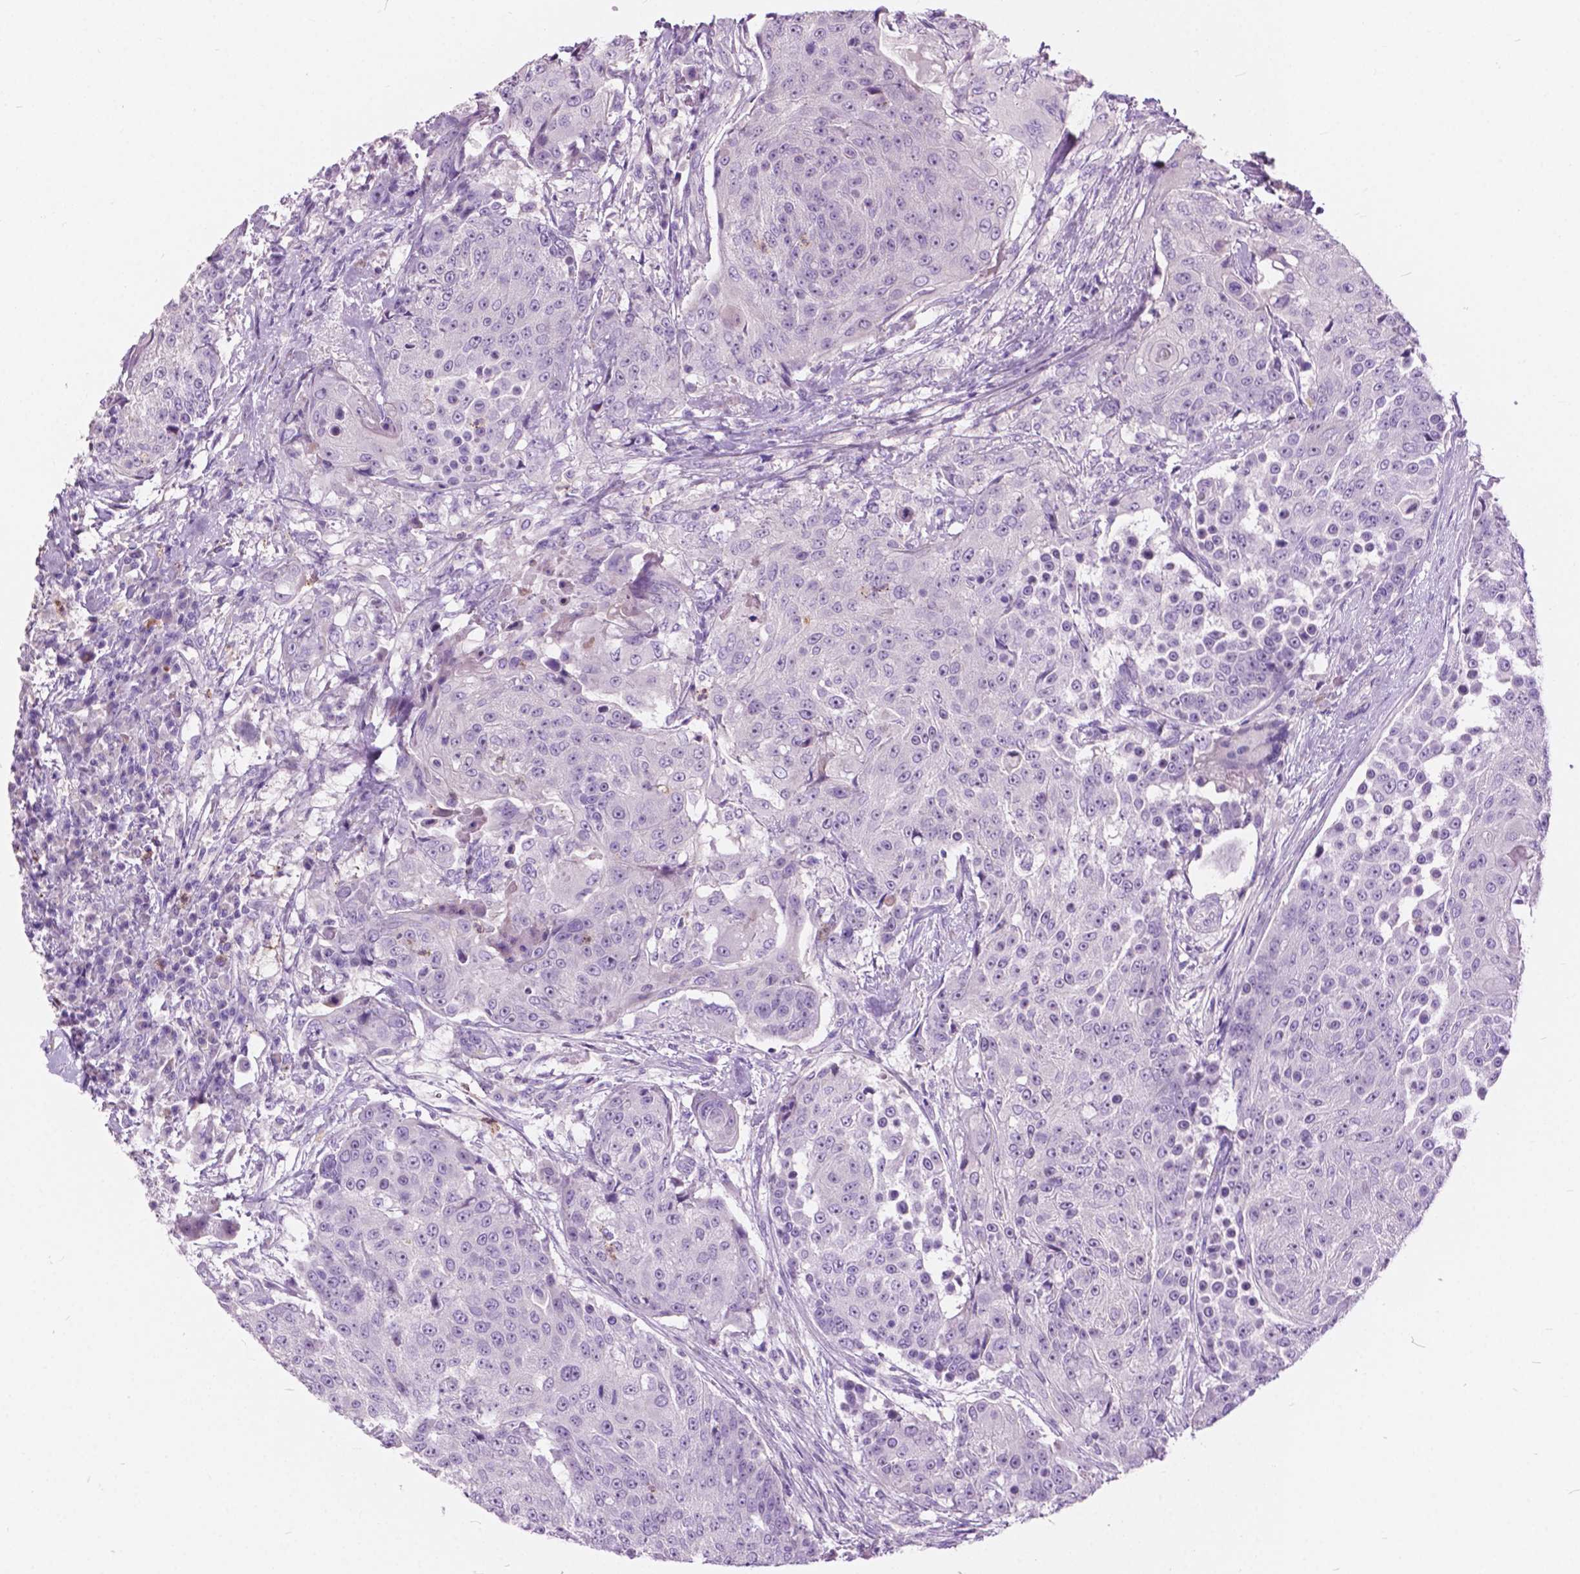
{"staining": {"intensity": "negative", "quantity": "none", "location": "none"}, "tissue": "urothelial cancer", "cell_type": "Tumor cells", "image_type": "cancer", "snomed": [{"axis": "morphology", "description": "Urothelial carcinoma, High grade"}, {"axis": "topography", "description": "Urinary bladder"}], "caption": "DAB (3,3'-diaminobenzidine) immunohistochemical staining of high-grade urothelial carcinoma shows no significant positivity in tumor cells.", "gene": "PRR35", "patient": {"sex": "female", "age": 63}}